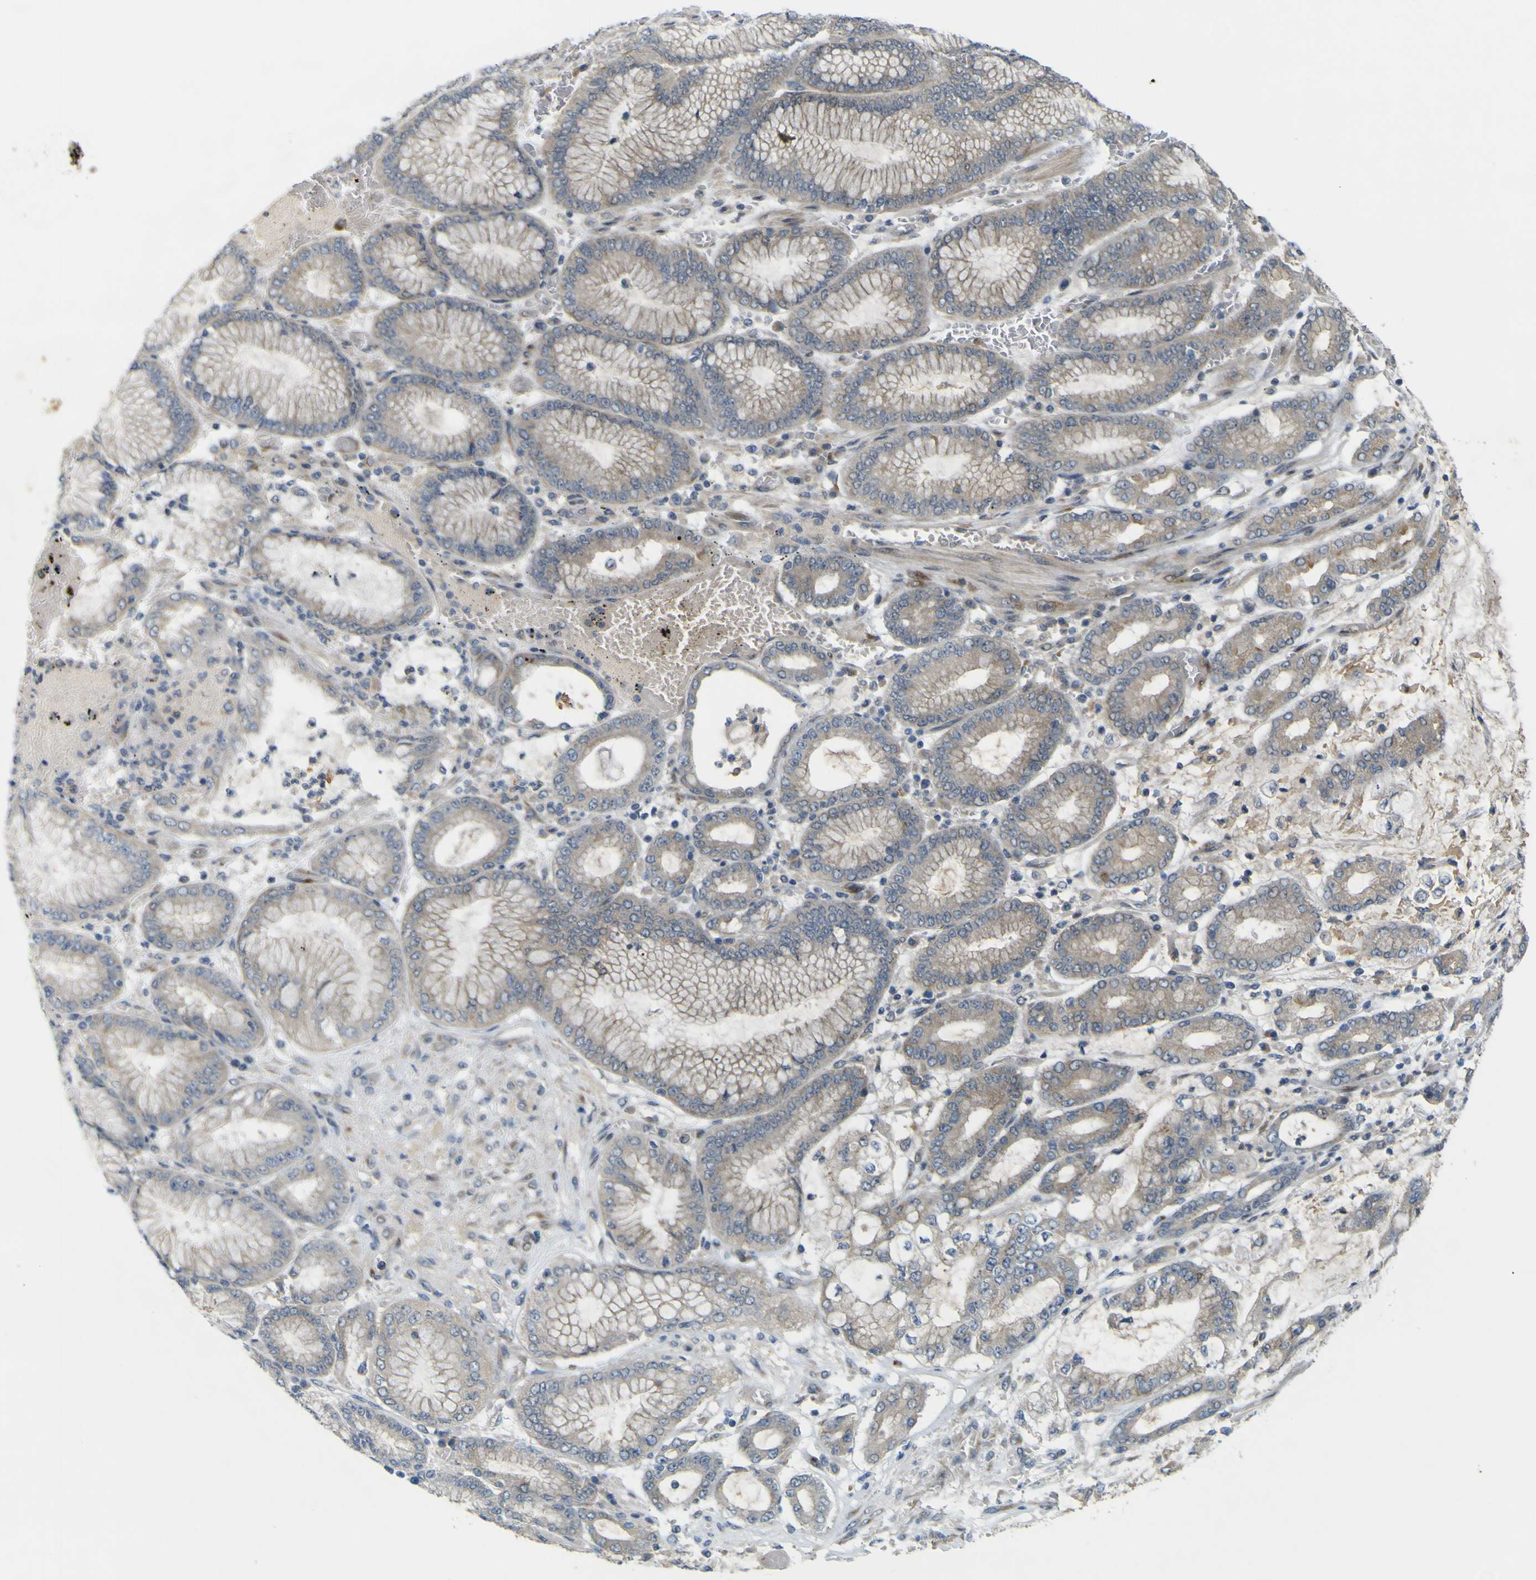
{"staining": {"intensity": "negative", "quantity": "none", "location": "none"}, "tissue": "stomach cancer", "cell_type": "Tumor cells", "image_type": "cancer", "snomed": [{"axis": "morphology", "description": "Normal tissue, NOS"}, {"axis": "morphology", "description": "Adenocarcinoma, NOS"}, {"axis": "topography", "description": "Stomach, upper"}, {"axis": "topography", "description": "Stomach"}], "caption": "This is an IHC photomicrograph of human adenocarcinoma (stomach). There is no expression in tumor cells.", "gene": "IGF2R", "patient": {"sex": "male", "age": 76}}